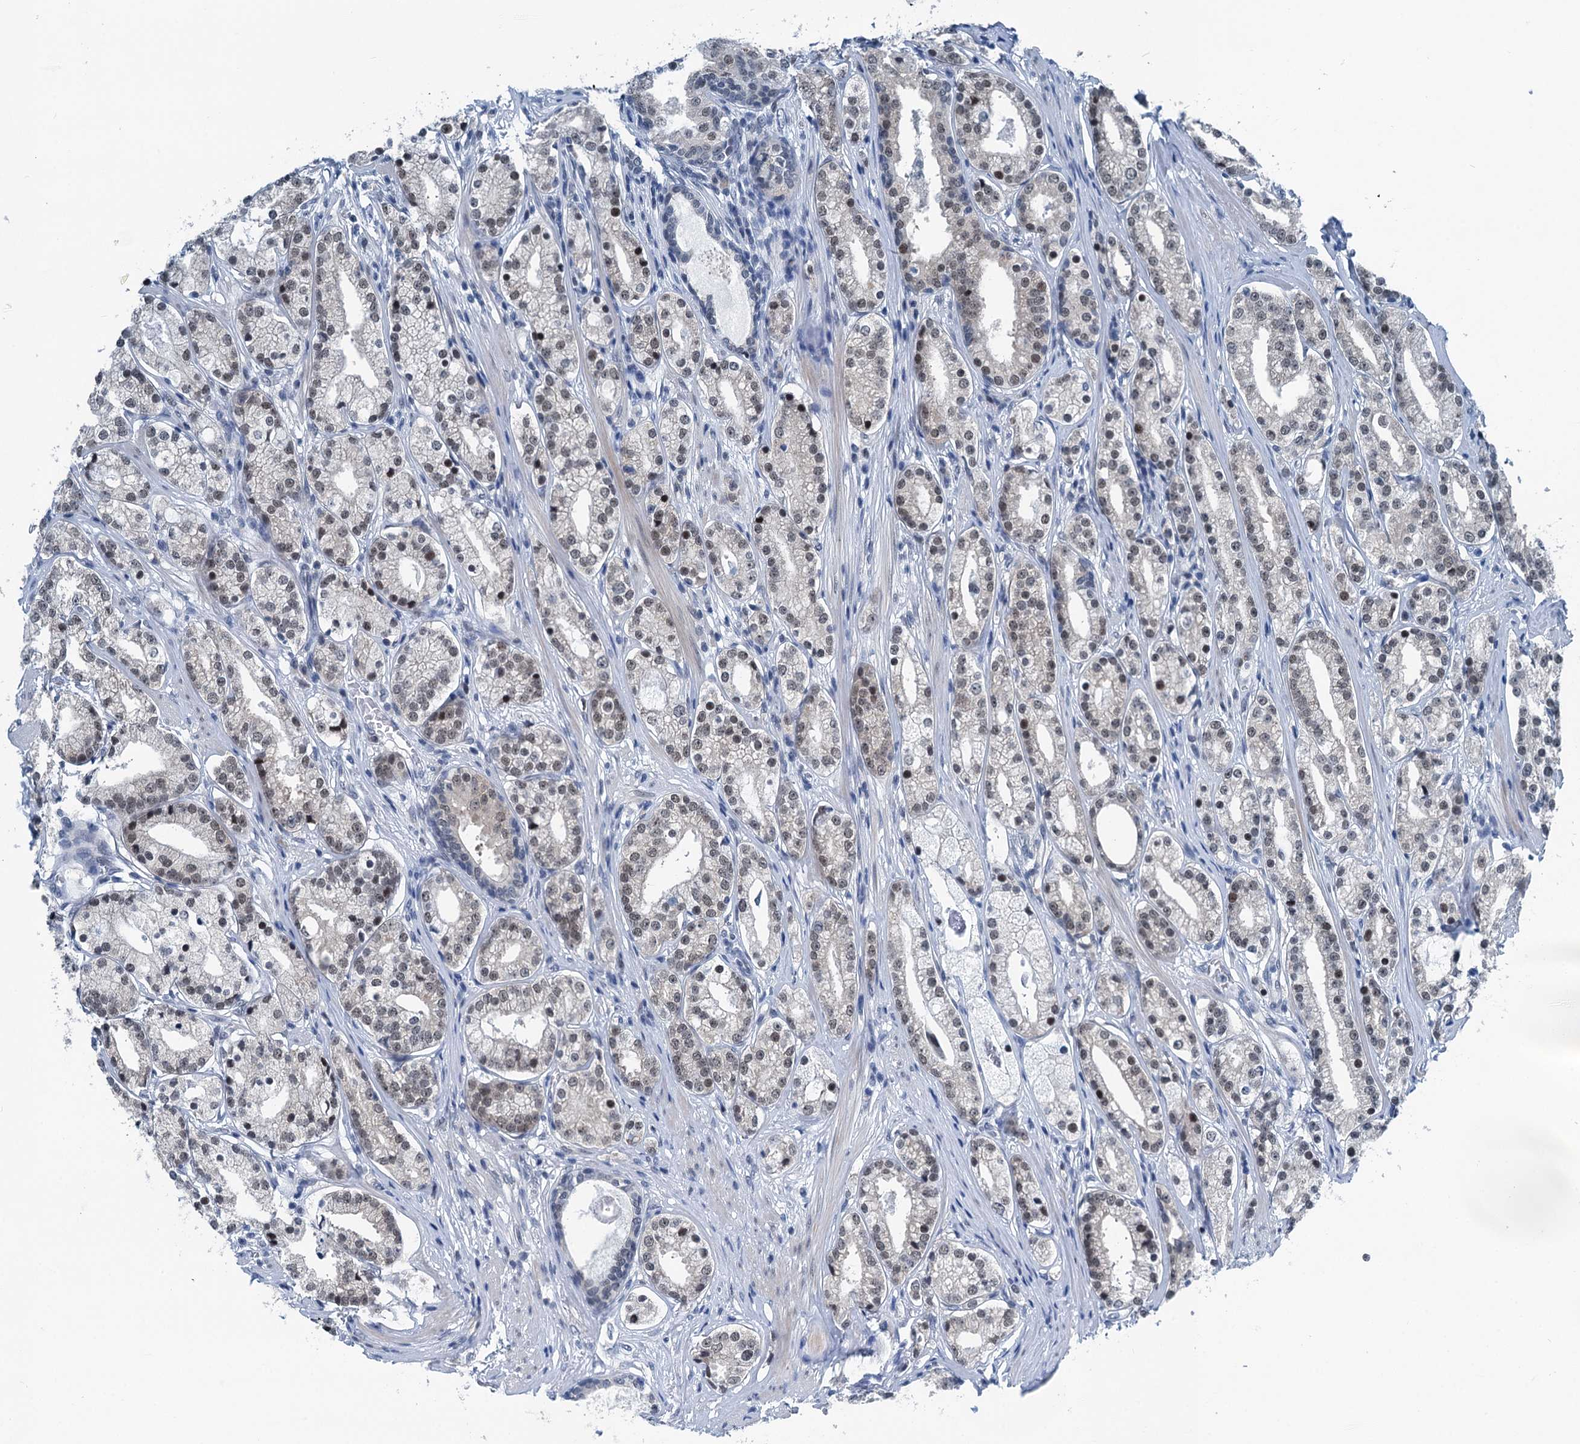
{"staining": {"intensity": "weak", "quantity": "<25%", "location": "nuclear"}, "tissue": "prostate cancer", "cell_type": "Tumor cells", "image_type": "cancer", "snomed": [{"axis": "morphology", "description": "Adenocarcinoma, High grade"}, {"axis": "topography", "description": "Prostate"}], "caption": "Immunohistochemistry (IHC) histopathology image of human prostate cancer (high-grade adenocarcinoma) stained for a protein (brown), which displays no expression in tumor cells.", "gene": "TRPT1", "patient": {"sex": "male", "age": 69}}